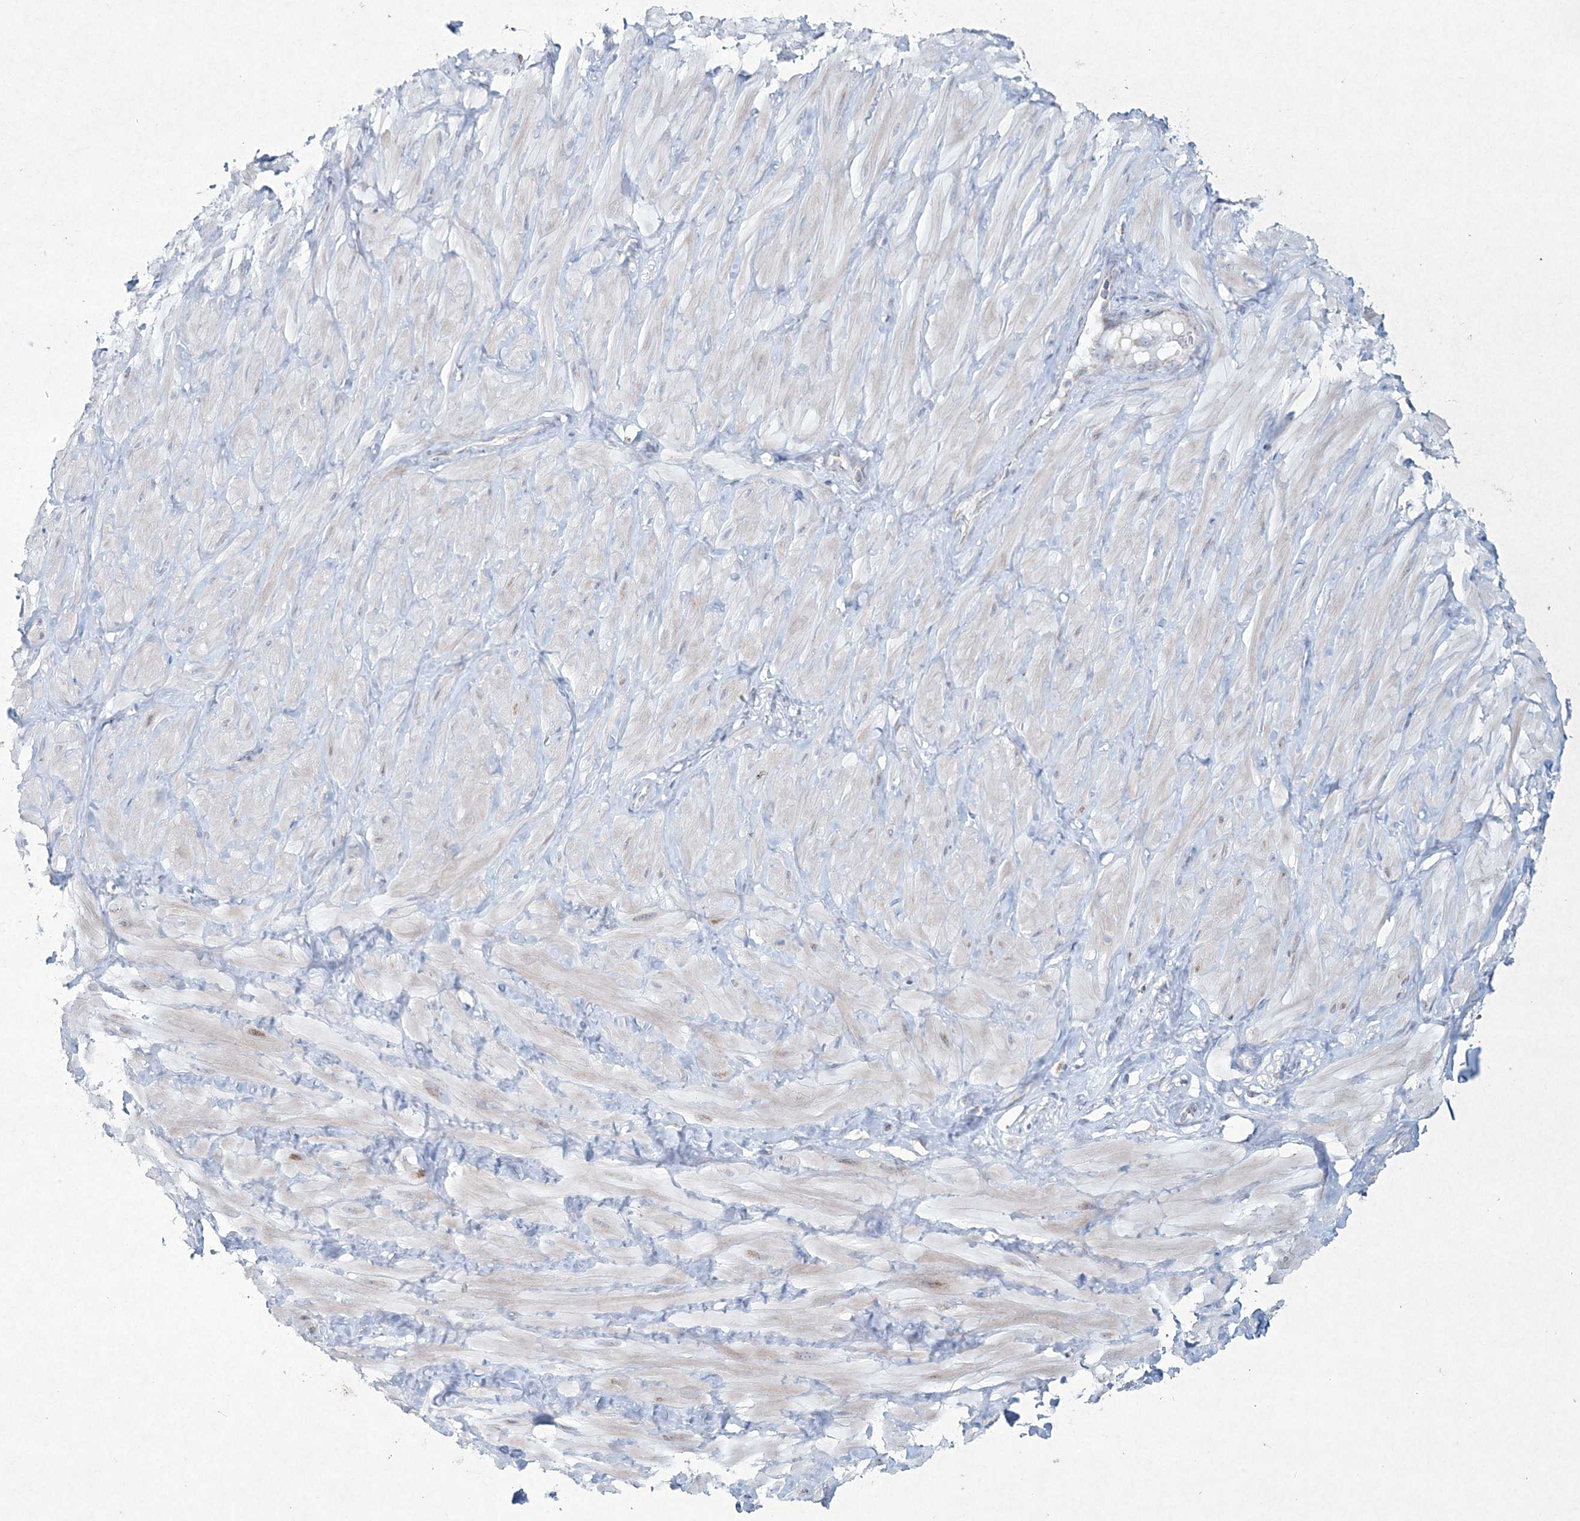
{"staining": {"intensity": "negative", "quantity": "none", "location": "none"}, "tissue": "adipose tissue", "cell_type": "Adipocytes", "image_type": "normal", "snomed": [{"axis": "morphology", "description": "Normal tissue, NOS"}, {"axis": "topography", "description": "Adipose tissue"}, {"axis": "topography", "description": "Vascular tissue"}, {"axis": "topography", "description": "Peripheral nerve tissue"}], "caption": "The IHC micrograph has no significant positivity in adipocytes of adipose tissue.", "gene": "CES4A", "patient": {"sex": "male", "age": 25}}